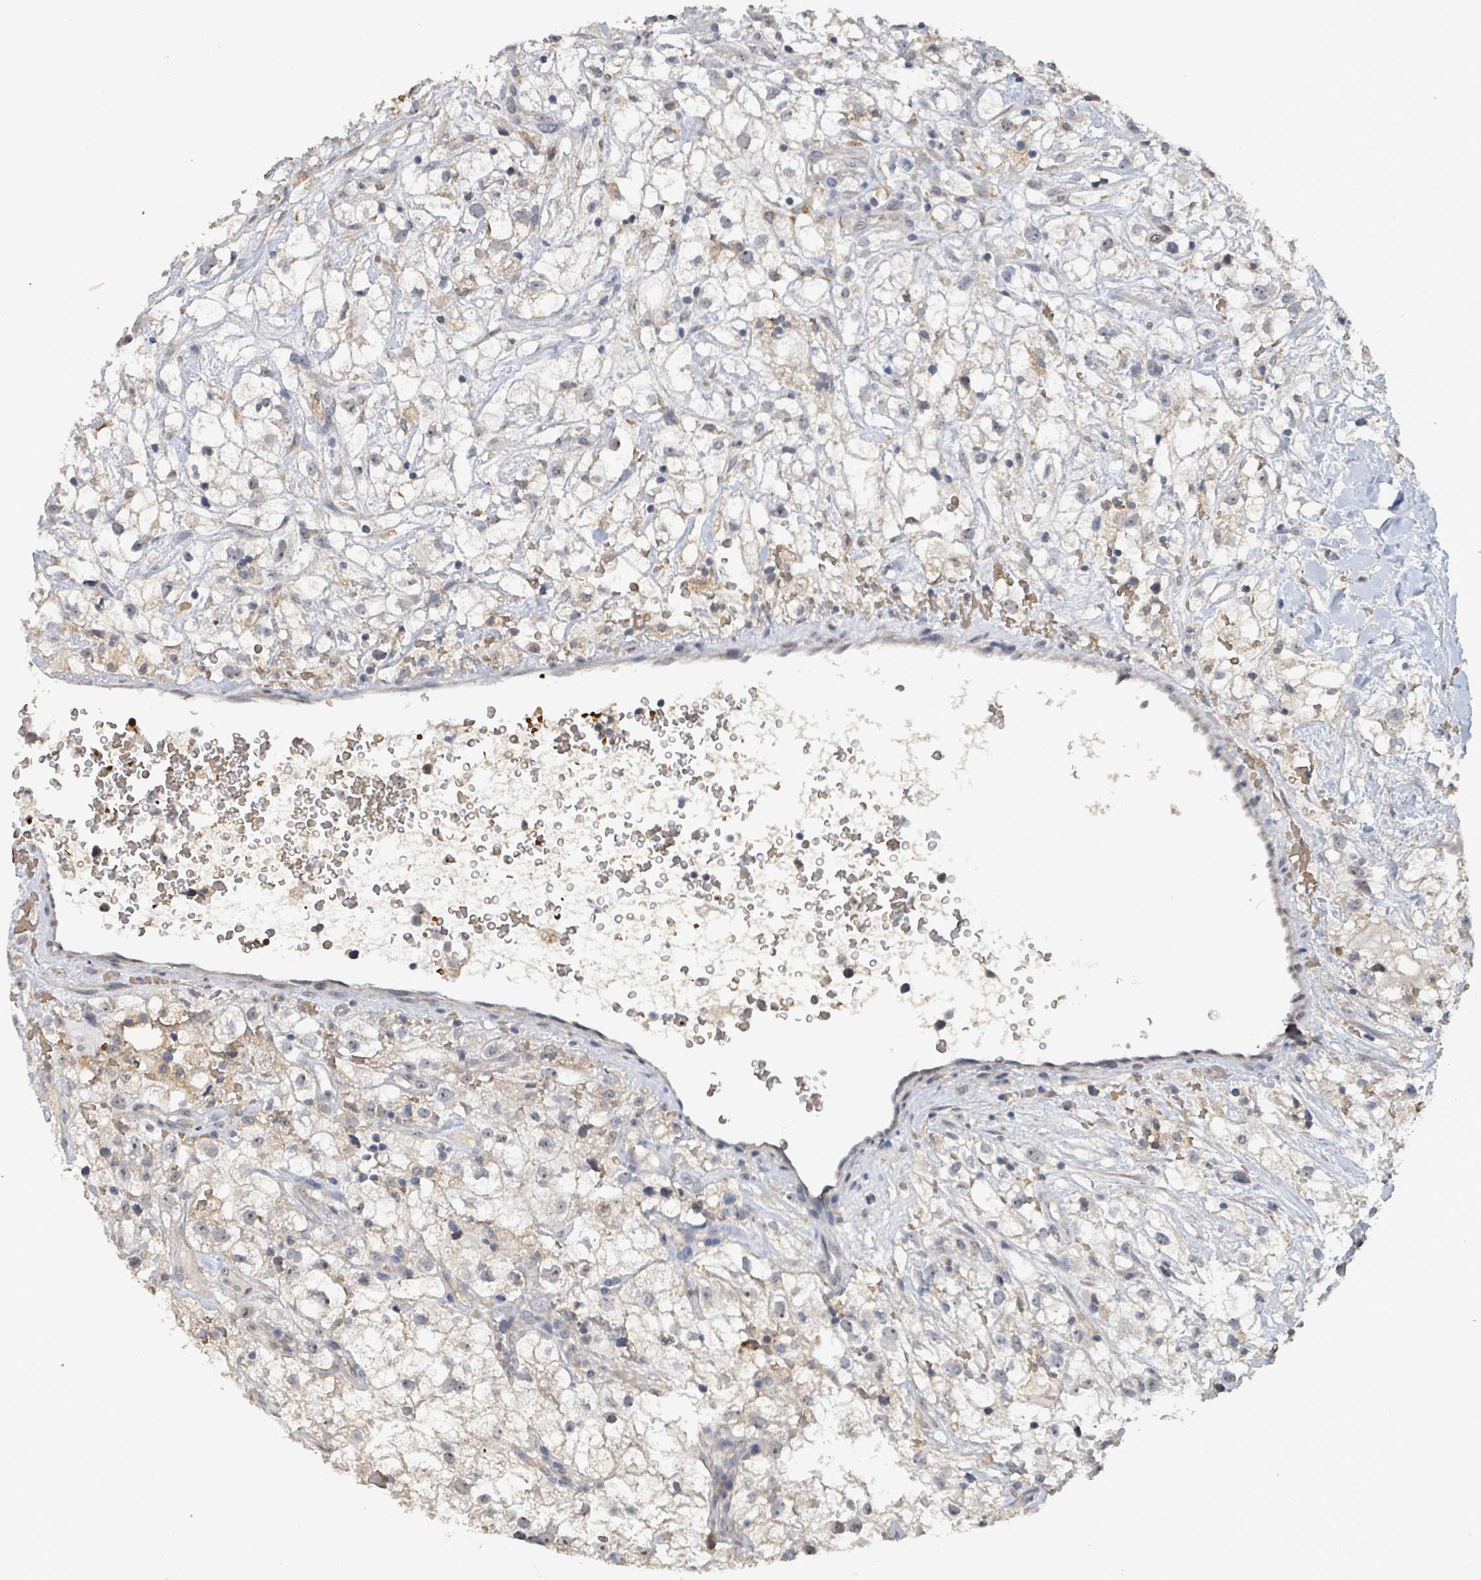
{"staining": {"intensity": "negative", "quantity": "none", "location": "none"}, "tissue": "renal cancer", "cell_type": "Tumor cells", "image_type": "cancer", "snomed": [{"axis": "morphology", "description": "Adenocarcinoma, NOS"}, {"axis": "topography", "description": "Kidney"}], "caption": "DAB (3,3'-diaminobenzidine) immunohistochemical staining of renal cancer (adenocarcinoma) reveals no significant positivity in tumor cells.", "gene": "SEBOX", "patient": {"sex": "male", "age": 59}}